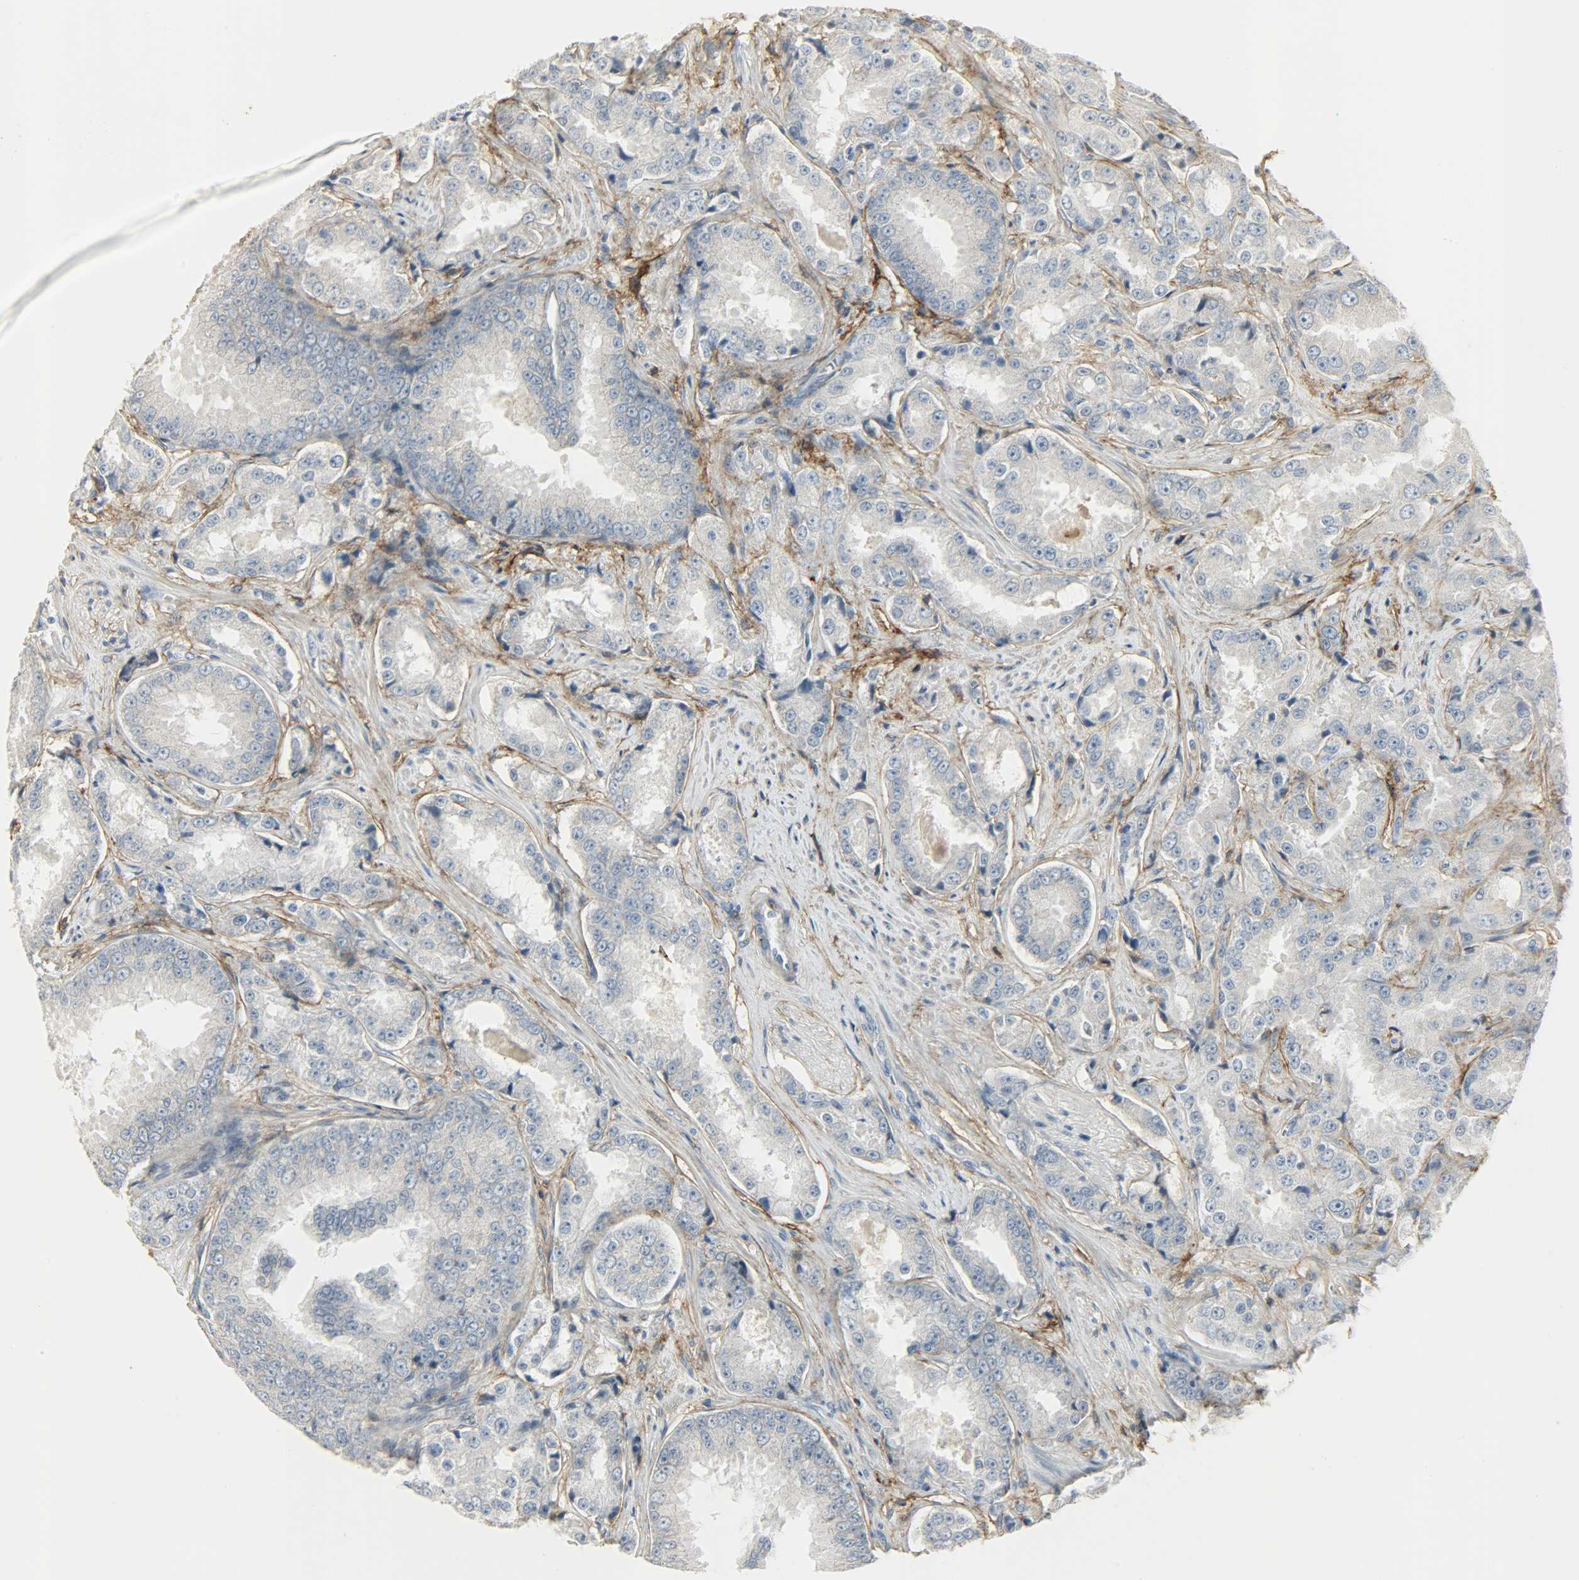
{"staining": {"intensity": "negative", "quantity": "none", "location": "none"}, "tissue": "prostate cancer", "cell_type": "Tumor cells", "image_type": "cancer", "snomed": [{"axis": "morphology", "description": "Adenocarcinoma, High grade"}, {"axis": "topography", "description": "Prostate"}], "caption": "IHC image of human prostate adenocarcinoma (high-grade) stained for a protein (brown), which exhibits no expression in tumor cells.", "gene": "ENPEP", "patient": {"sex": "male", "age": 73}}